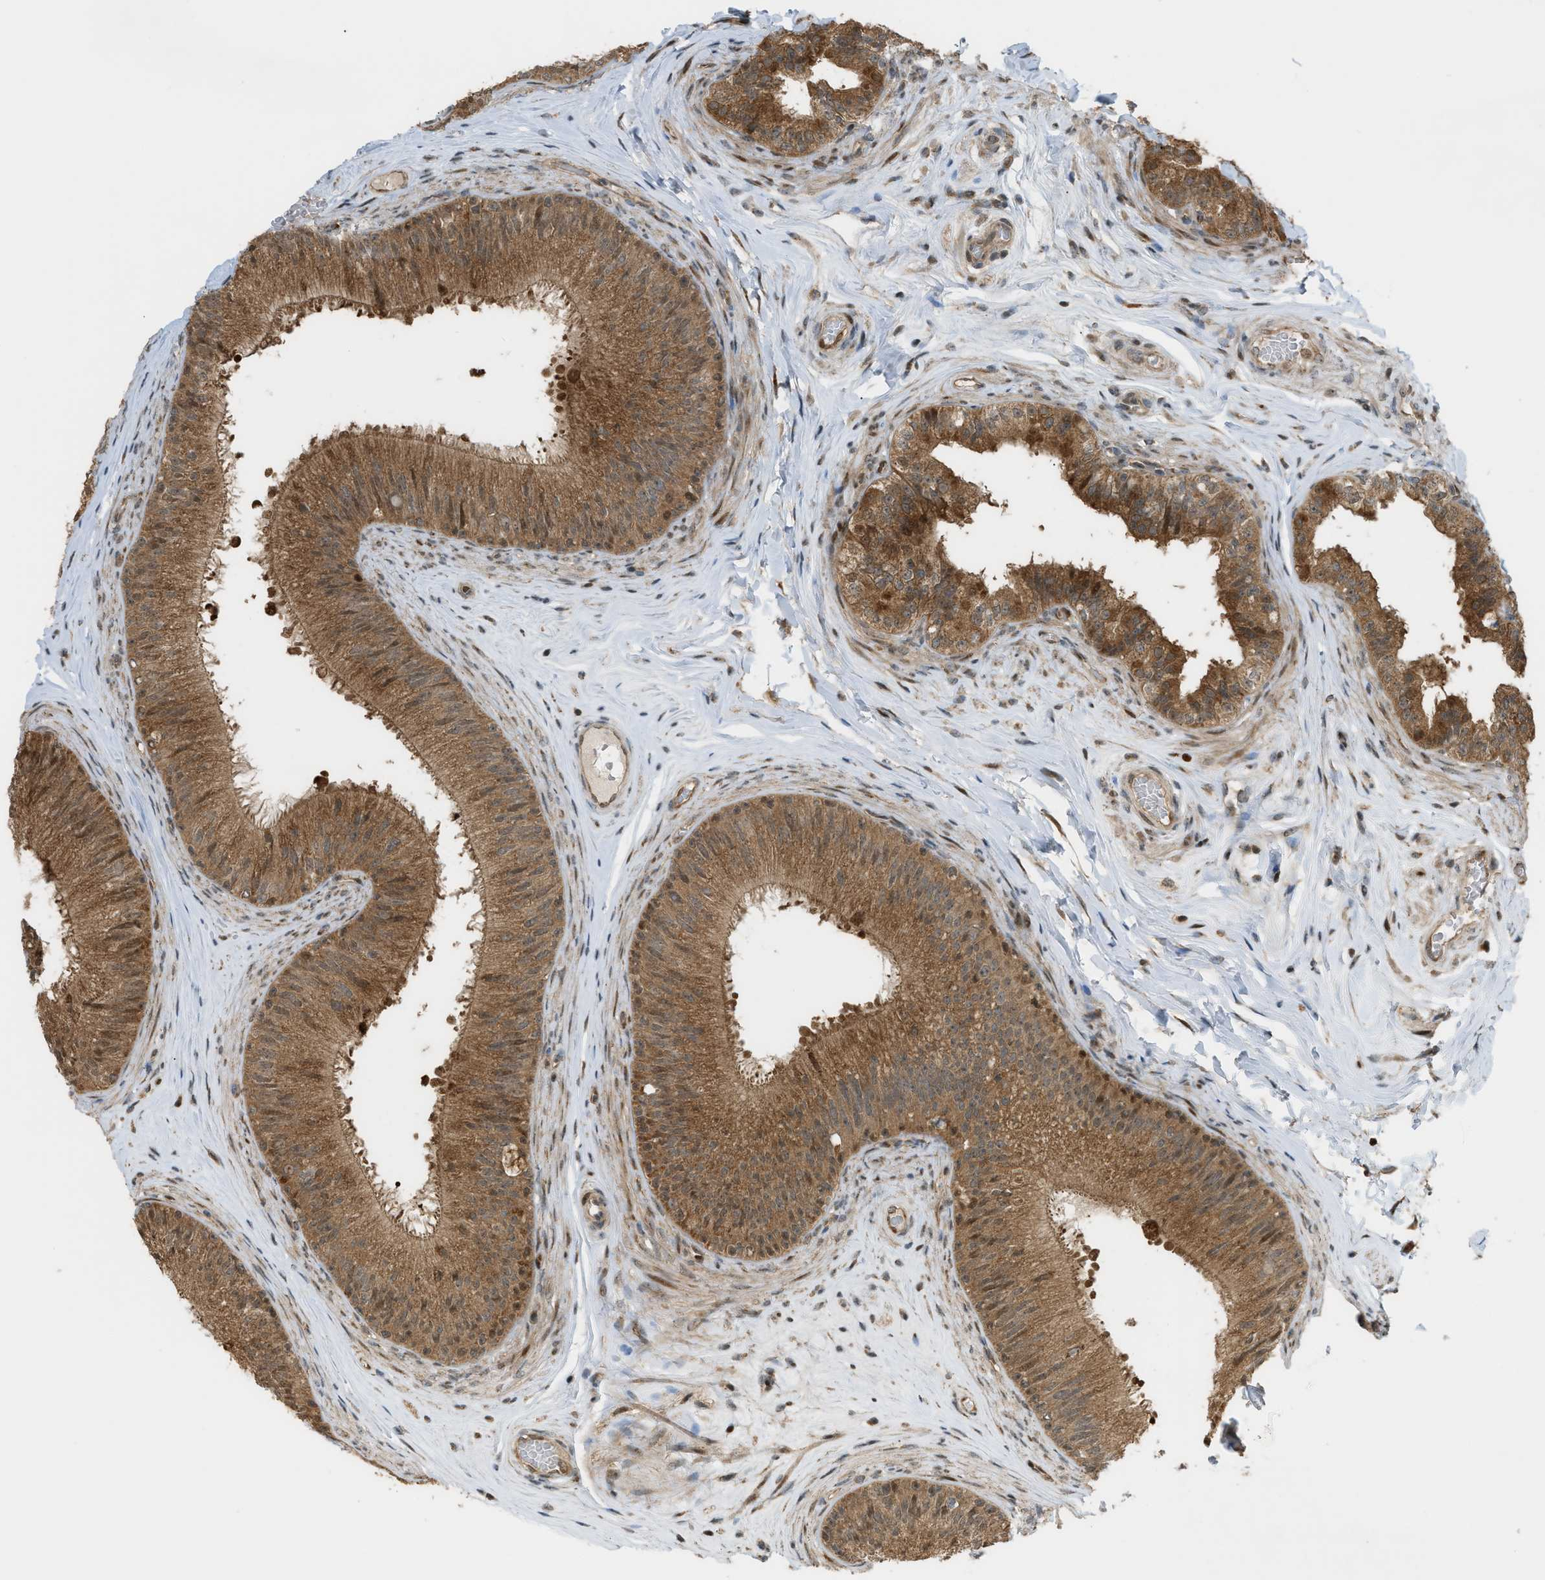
{"staining": {"intensity": "strong", "quantity": ">75%", "location": "cytoplasmic/membranous,nuclear"}, "tissue": "epididymis", "cell_type": "Glandular cells", "image_type": "normal", "snomed": [{"axis": "morphology", "description": "Normal tissue, NOS"}, {"axis": "topography", "description": "Testis"}, {"axis": "topography", "description": "Epididymis"}], "caption": "Immunohistochemical staining of normal human epididymis exhibits >75% levels of strong cytoplasmic/membranous,nuclear protein expression in about >75% of glandular cells. Nuclei are stained in blue.", "gene": "CCDC186", "patient": {"sex": "male", "age": 36}}